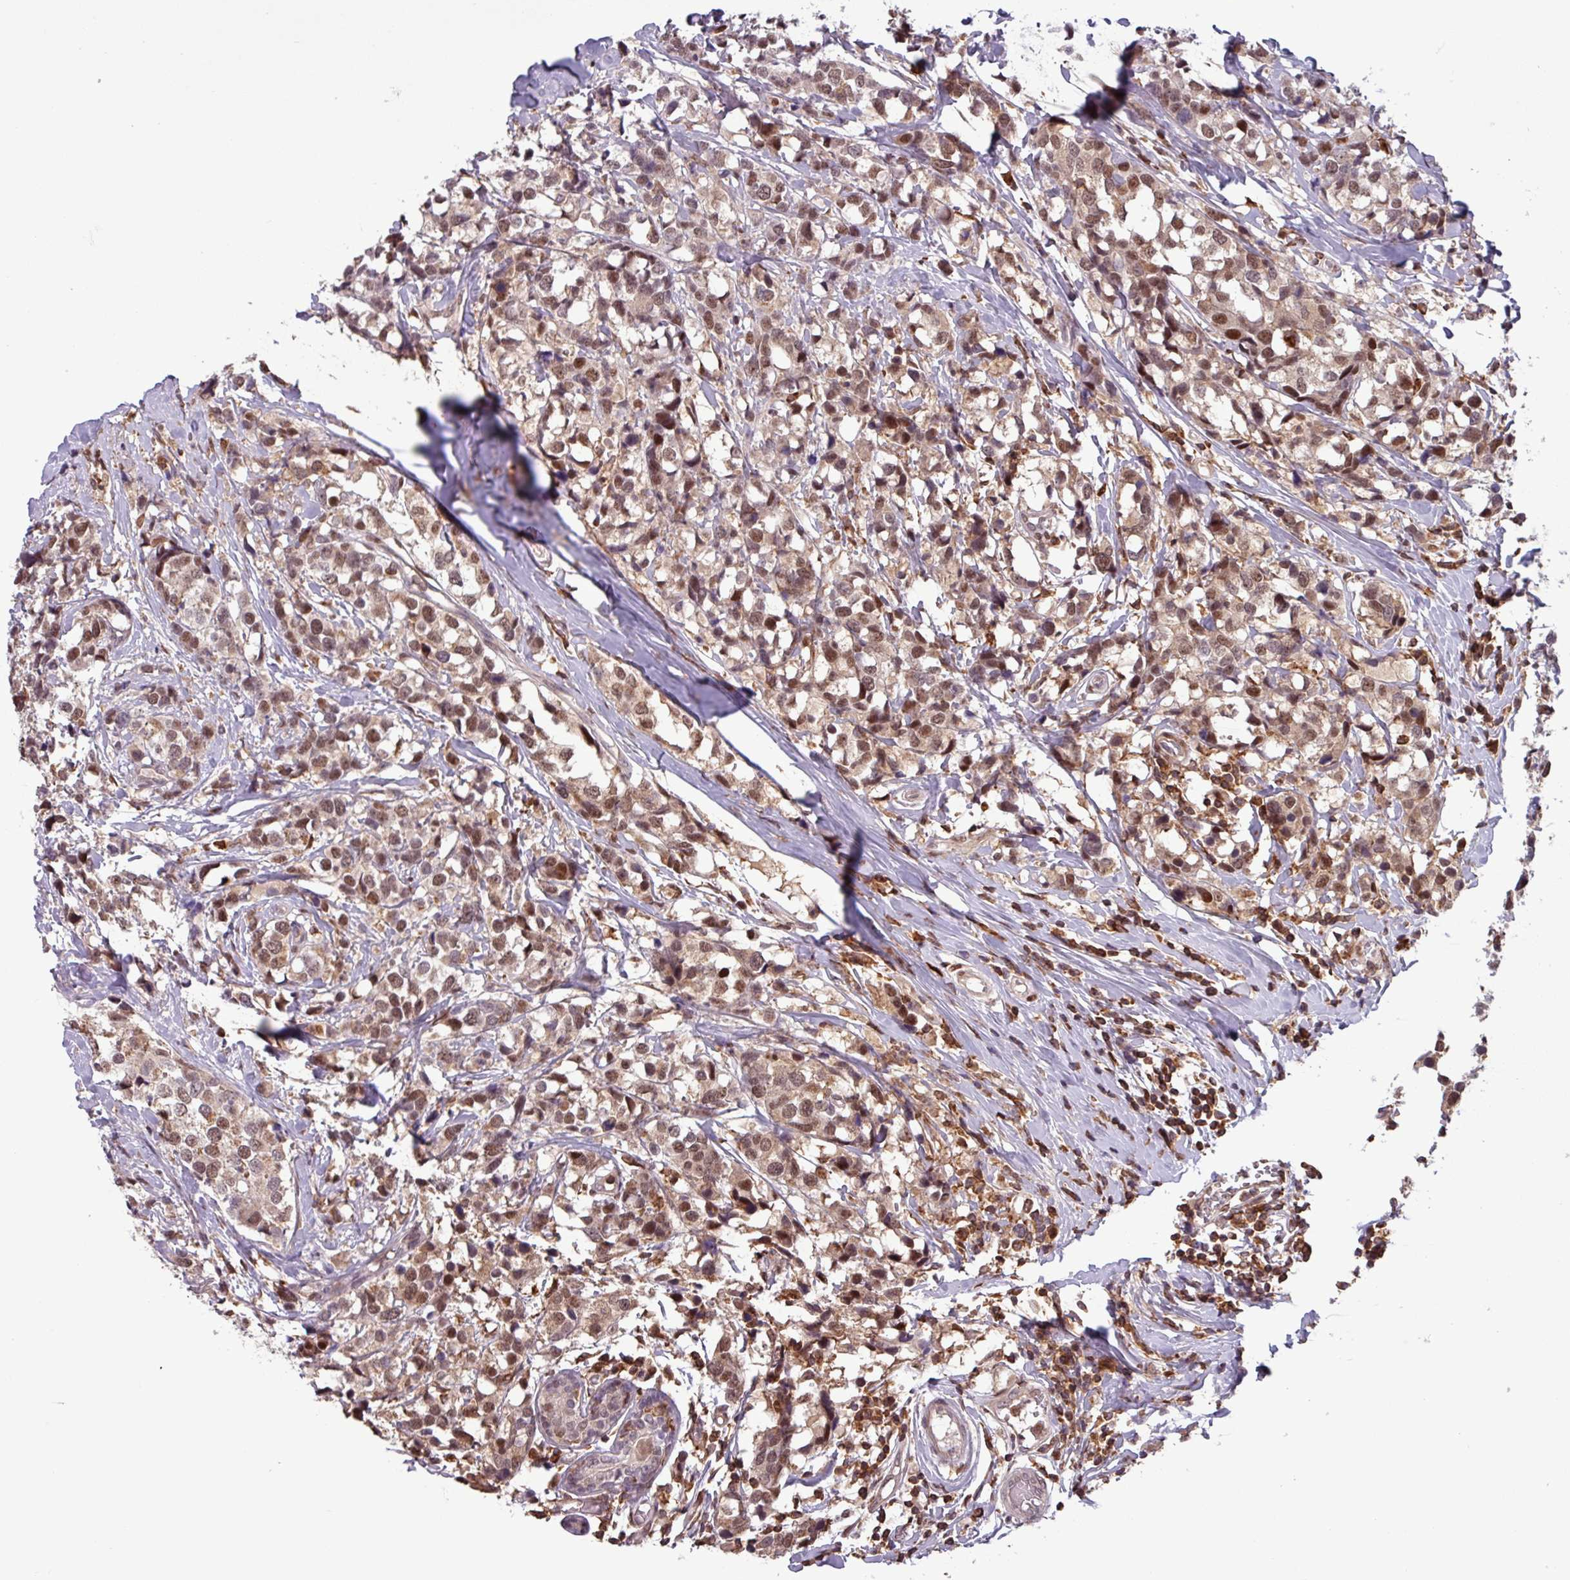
{"staining": {"intensity": "moderate", "quantity": ">75%", "location": "nuclear"}, "tissue": "breast cancer", "cell_type": "Tumor cells", "image_type": "cancer", "snomed": [{"axis": "morphology", "description": "Lobular carcinoma"}, {"axis": "topography", "description": "Breast"}], "caption": "Tumor cells reveal moderate nuclear staining in about >75% of cells in lobular carcinoma (breast).", "gene": "PRRX1", "patient": {"sex": "female", "age": 59}}